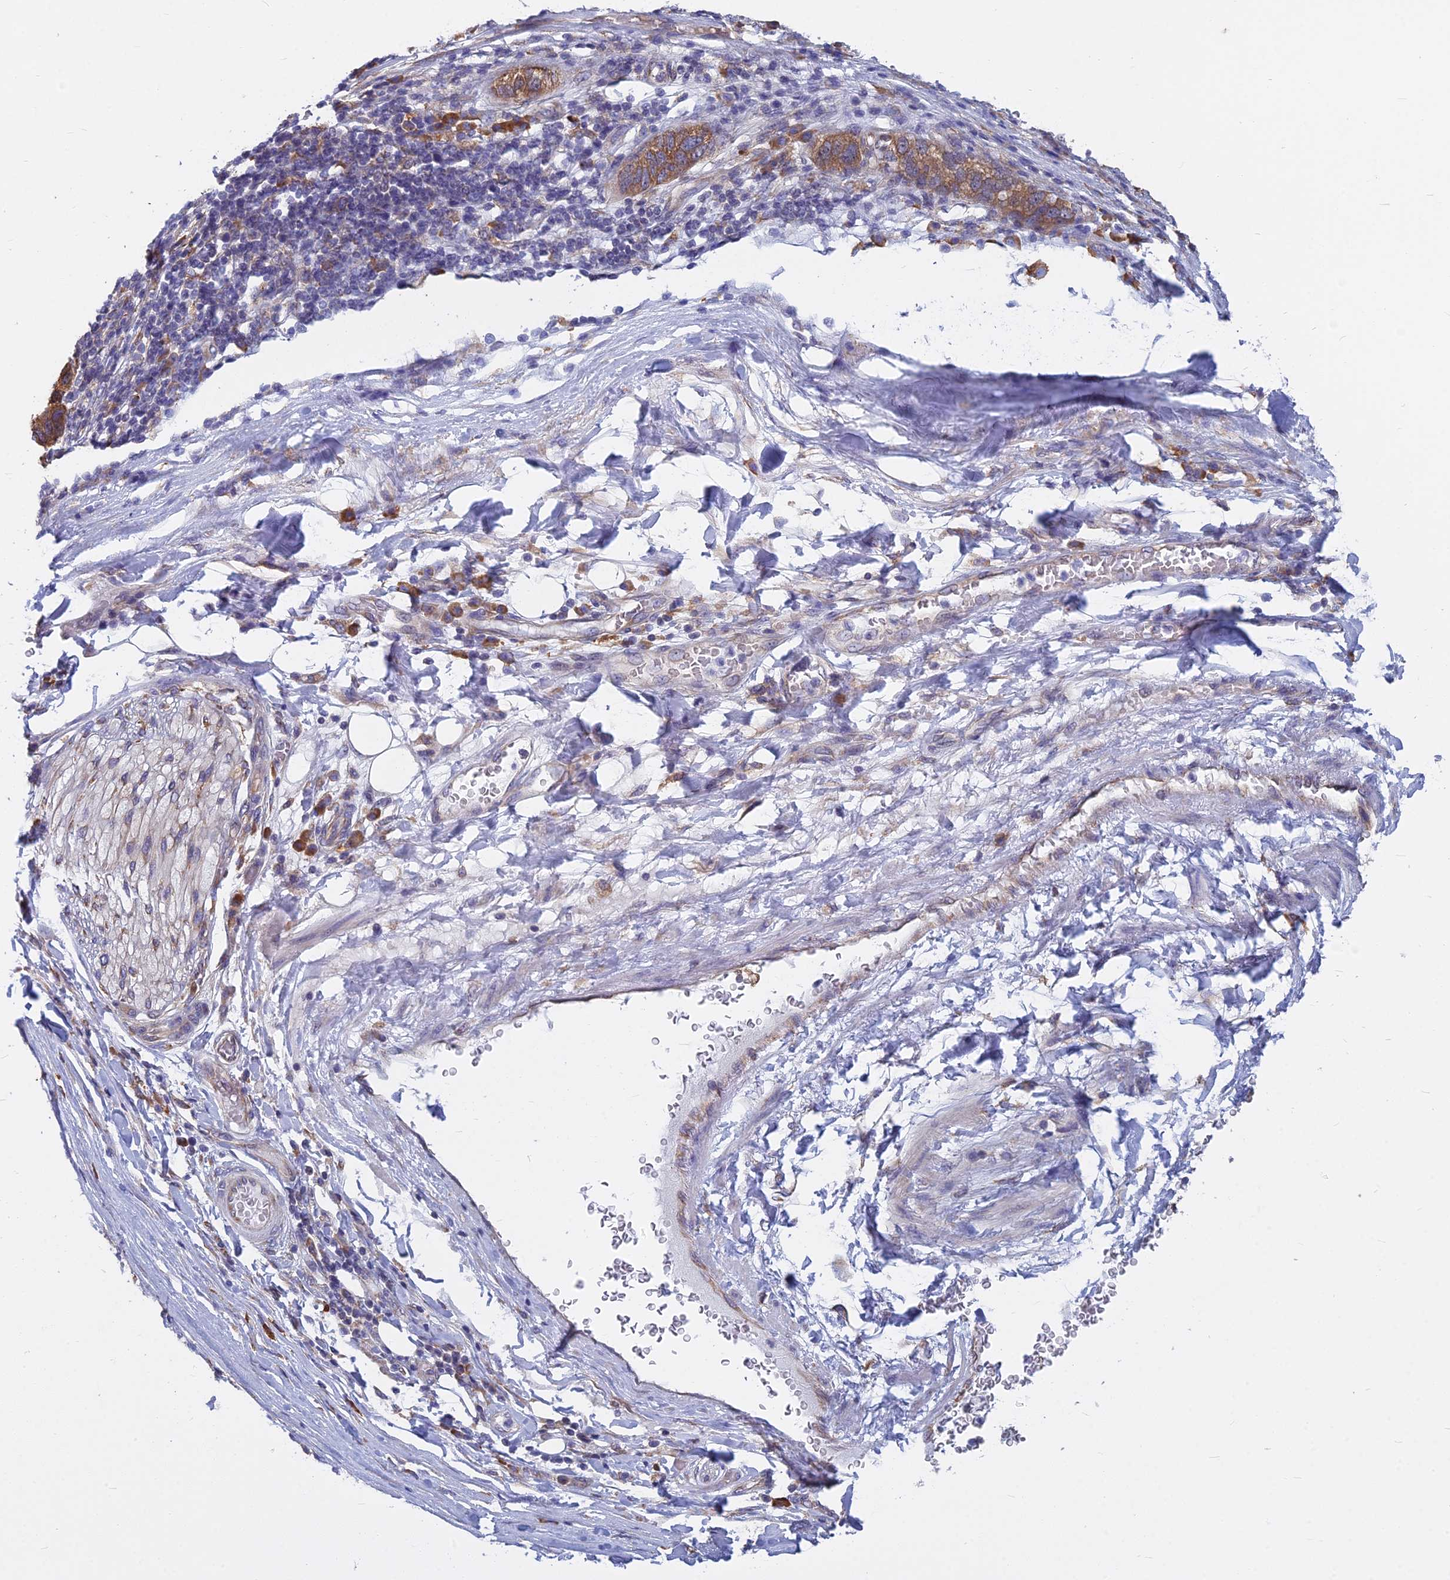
{"staining": {"intensity": "moderate", "quantity": ">75%", "location": "cytoplasmic/membranous"}, "tissue": "pancreatic cancer", "cell_type": "Tumor cells", "image_type": "cancer", "snomed": [{"axis": "morphology", "description": "Adenocarcinoma, NOS"}, {"axis": "topography", "description": "Pancreas"}], "caption": "Immunohistochemical staining of pancreatic cancer displays moderate cytoplasmic/membranous protein staining in about >75% of tumor cells. Nuclei are stained in blue.", "gene": "KIAA1143", "patient": {"sex": "female", "age": 61}}